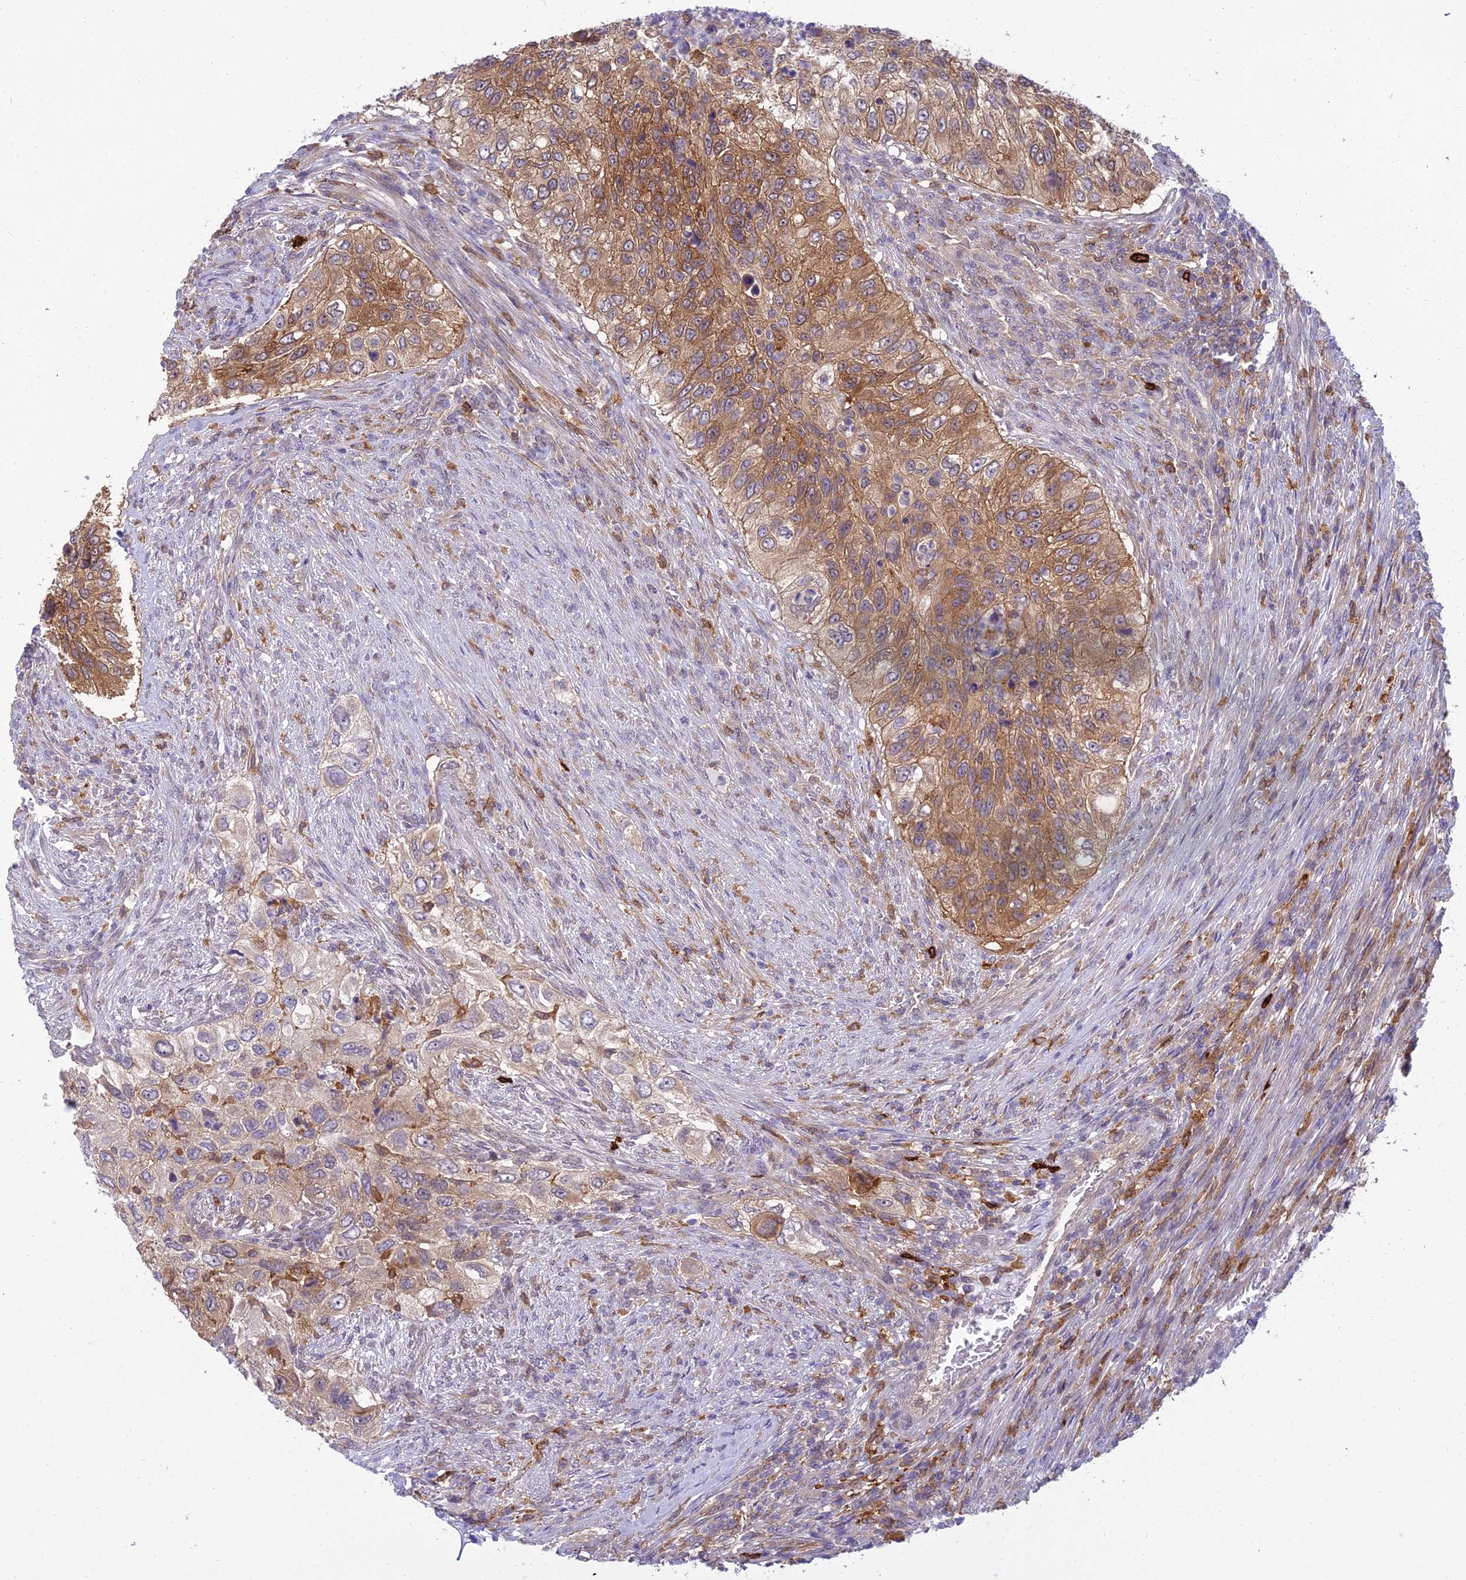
{"staining": {"intensity": "moderate", "quantity": ">75%", "location": "cytoplasmic/membranous"}, "tissue": "urothelial cancer", "cell_type": "Tumor cells", "image_type": "cancer", "snomed": [{"axis": "morphology", "description": "Urothelial carcinoma, High grade"}, {"axis": "topography", "description": "Urinary bladder"}], "caption": "Human urothelial cancer stained with a protein marker exhibits moderate staining in tumor cells.", "gene": "UBE2G1", "patient": {"sex": "female", "age": 60}}